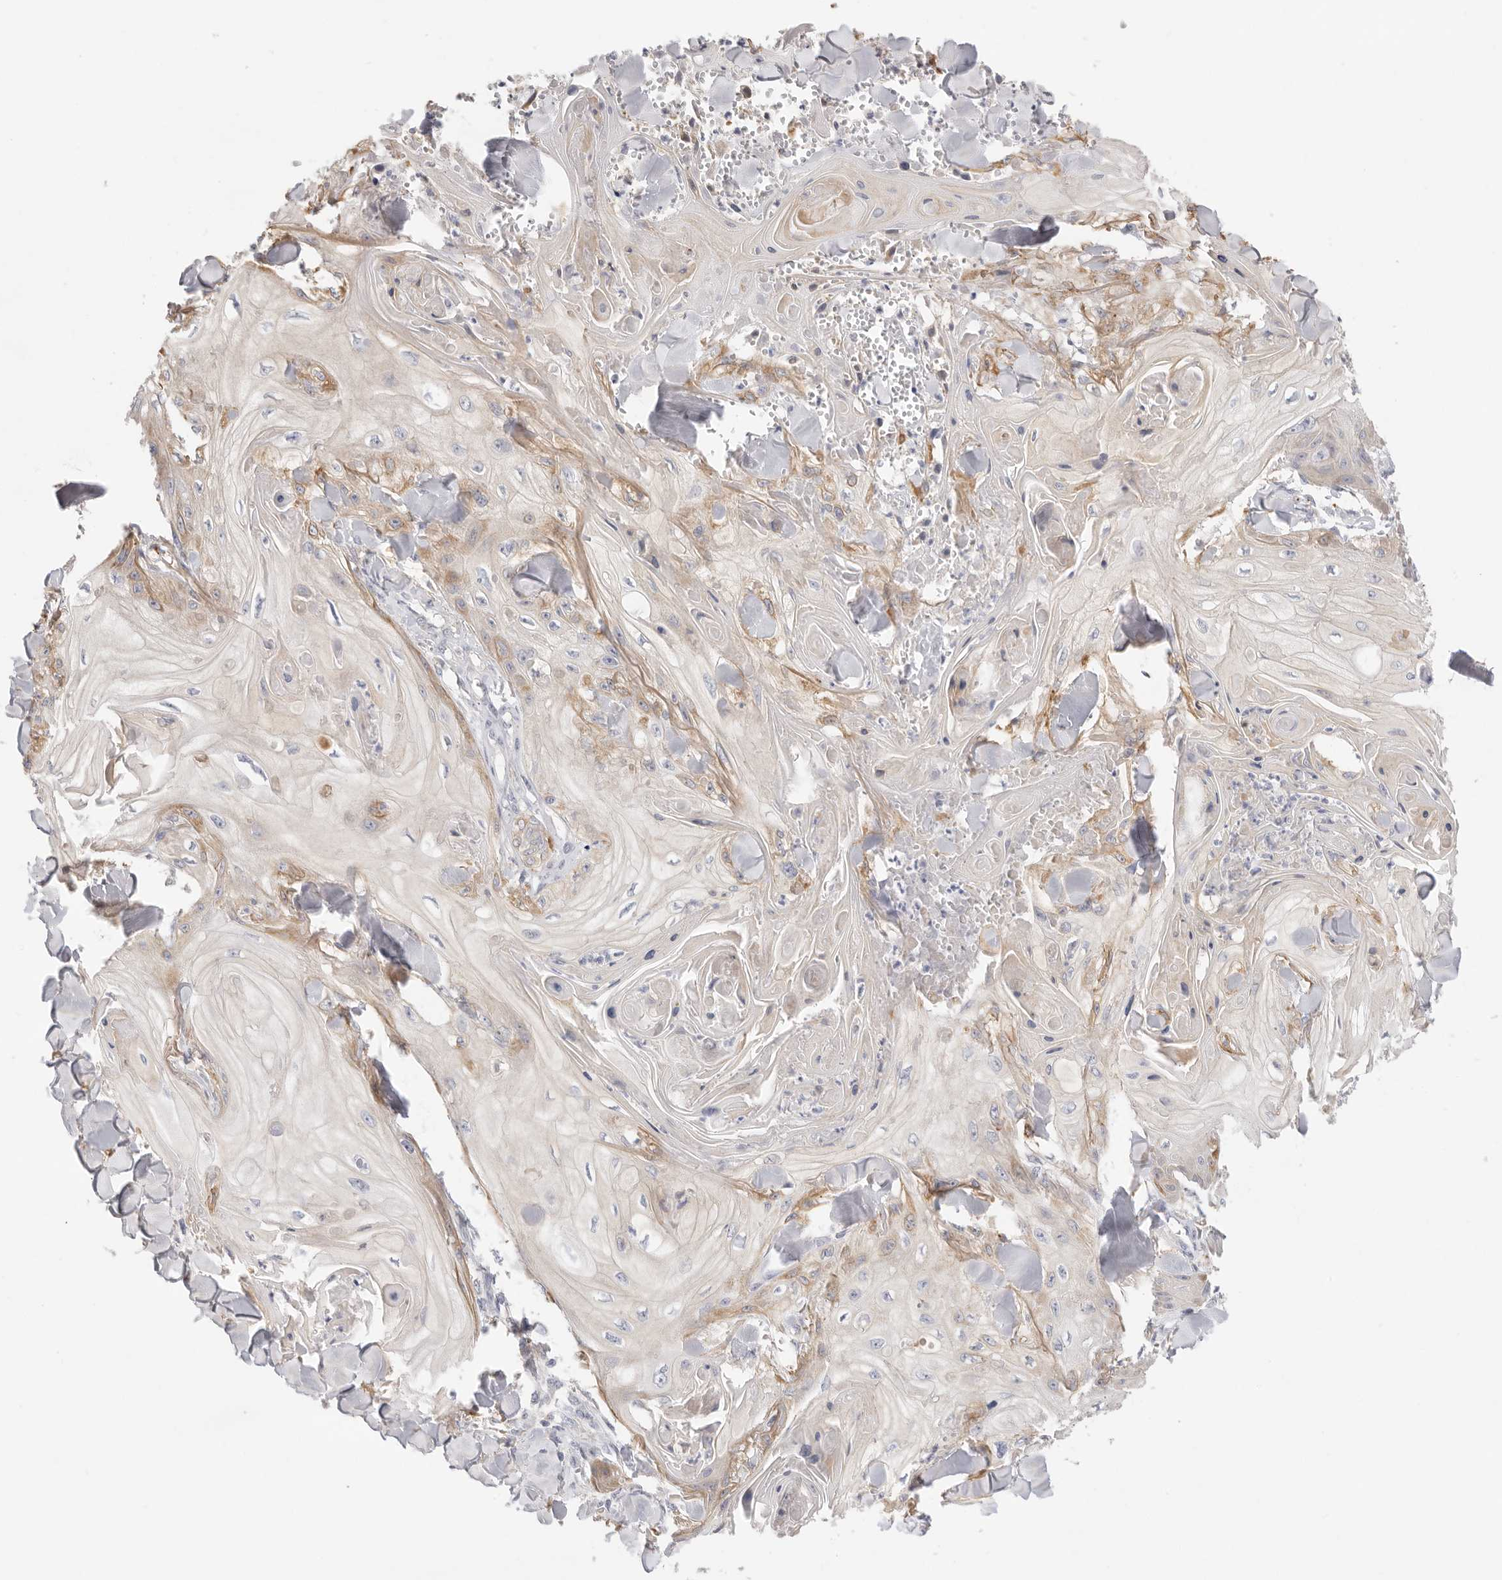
{"staining": {"intensity": "moderate", "quantity": "25%-75%", "location": "cytoplasmic/membranous"}, "tissue": "skin cancer", "cell_type": "Tumor cells", "image_type": "cancer", "snomed": [{"axis": "morphology", "description": "Squamous cell carcinoma, NOS"}, {"axis": "topography", "description": "Skin"}], "caption": "Skin cancer tissue displays moderate cytoplasmic/membranous expression in approximately 25%-75% of tumor cells", "gene": "USH1C", "patient": {"sex": "male", "age": 74}}